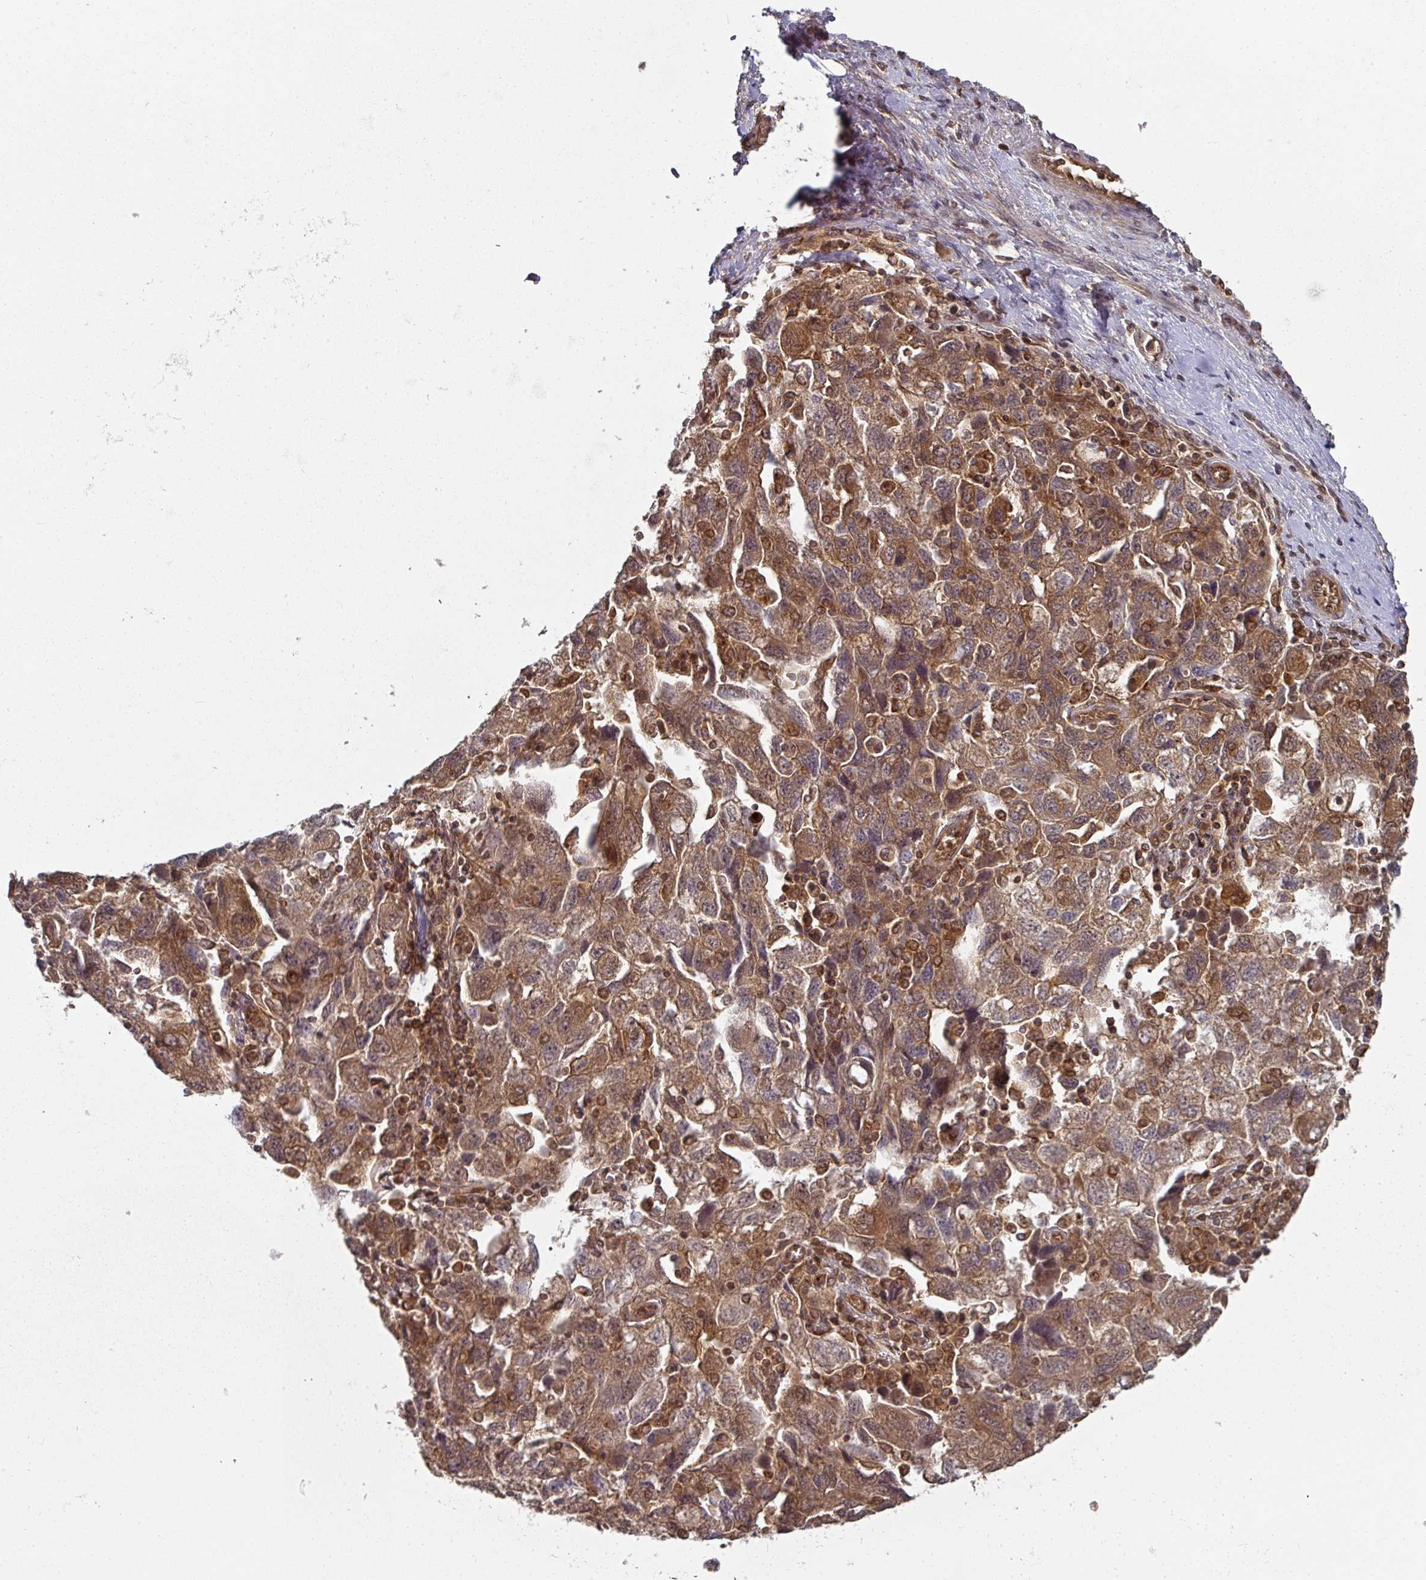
{"staining": {"intensity": "strong", "quantity": ">75%", "location": "cytoplasmic/membranous"}, "tissue": "ovarian cancer", "cell_type": "Tumor cells", "image_type": "cancer", "snomed": [{"axis": "morphology", "description": "Carcinoma, NOS"}, {"axis": "morphology", "description": "Cystadenocarcinoma, serous, NOS"}, {"axis": "topography", "description": "Ovary"}], "caption": "Brown immunohistochemical staining in human ovarian cancer shows strong cytoplasmic/membranous expression in about >75% of tumor cells.", "gene": "EIF4EBP2", "patient": {"sex": "female", "age": 69}}